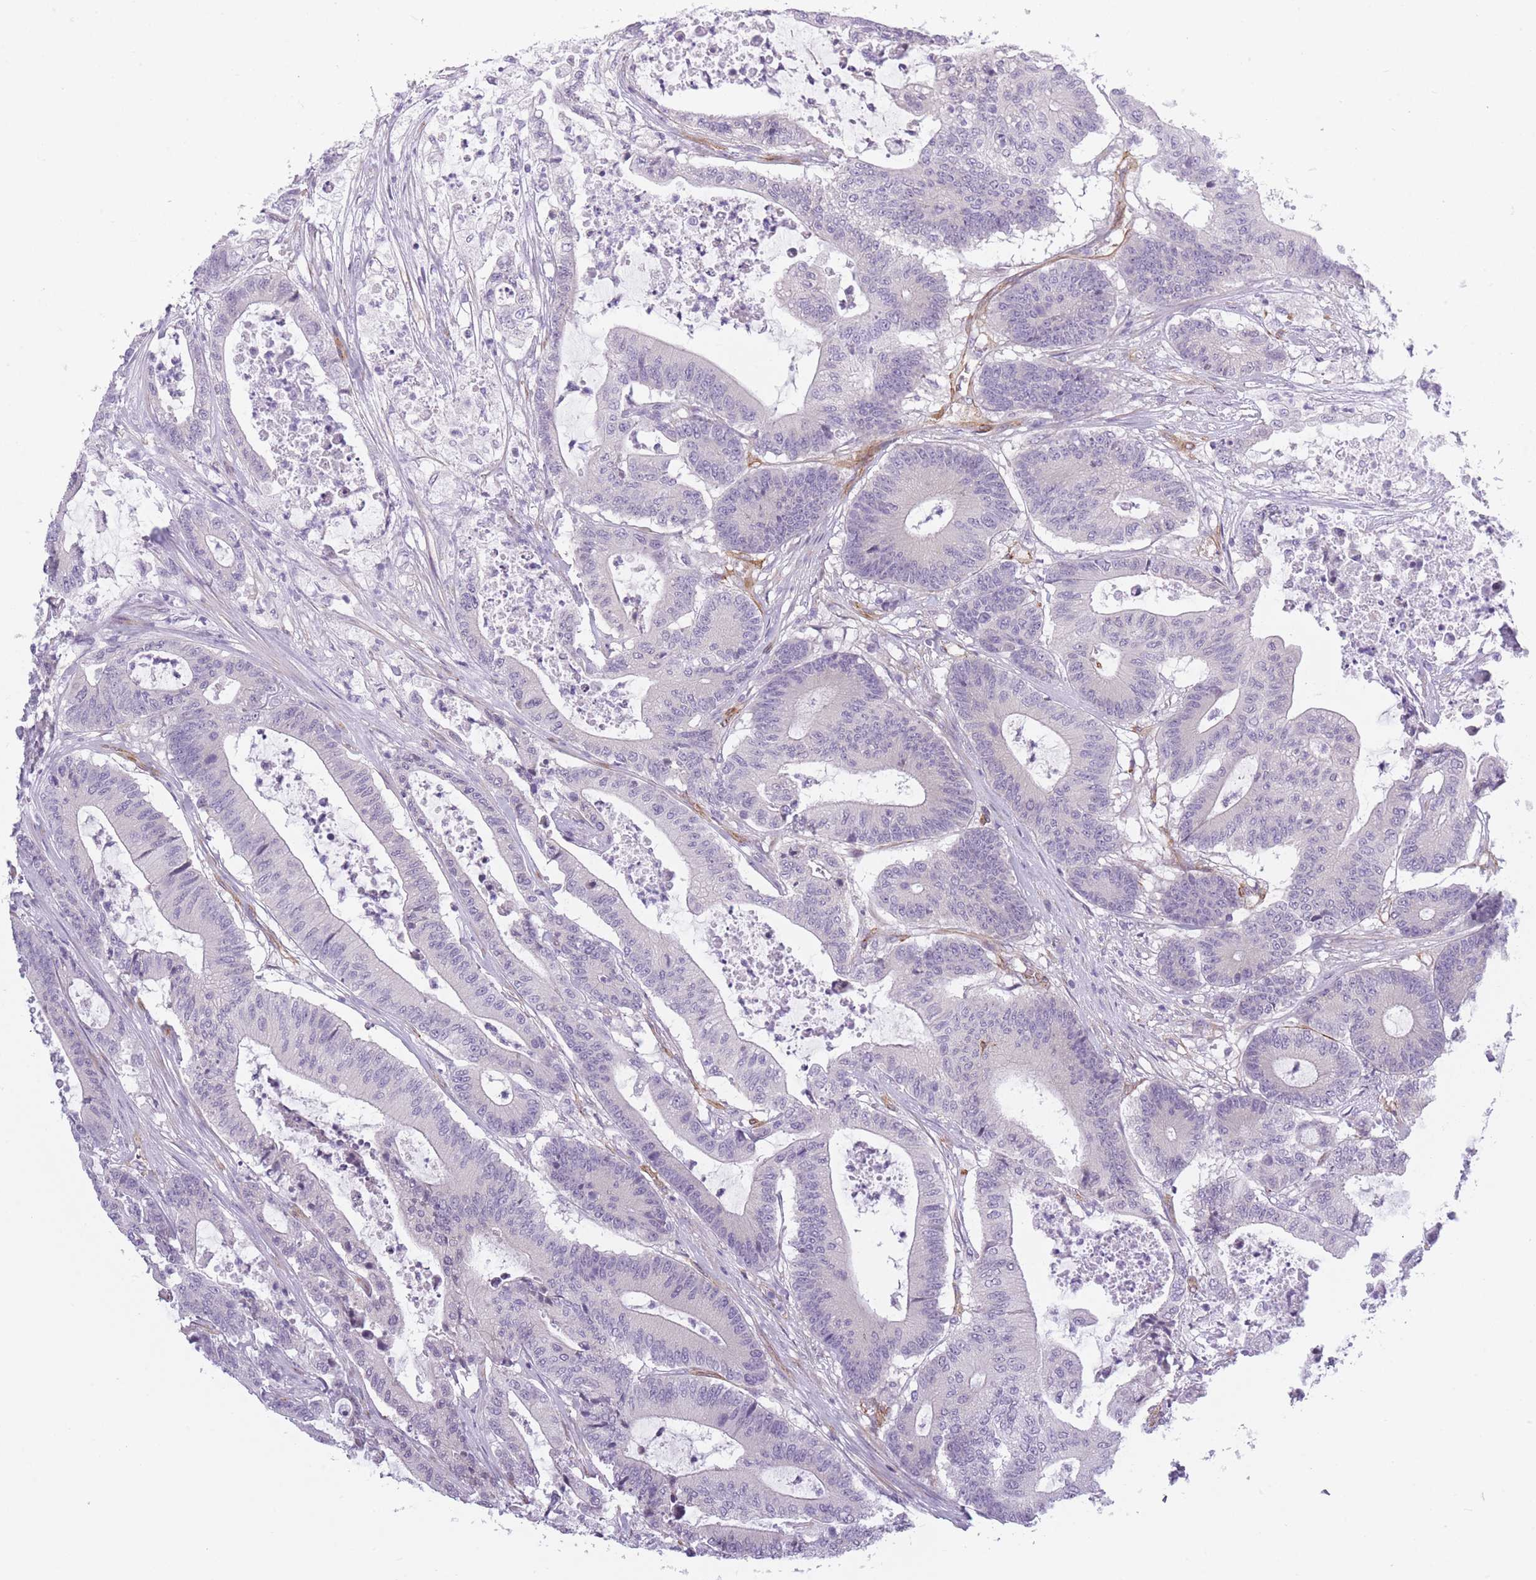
{"staining": {"intensity": "negative", "quantity": "none", "location": "none"}, "tissue": "colorectal cancer", "cell_type": "Tumor cells", "image_type": "cancer", "snomed": [{"axis": "morphology", "description": "Adenocarcinoma, NOS"}, {"axis": "topography", "description": "Colon"}], "caption": "DAB immunohistochemical staining of human colorectal cancer demonstrates no significant positivity in tumor cells. (DAB (3,3'-diaminobenzidine) immunohistochemistry (IHC), high magnification).", "gene": "OR6B3", "patient": {"sex": "female", "age": 84}}